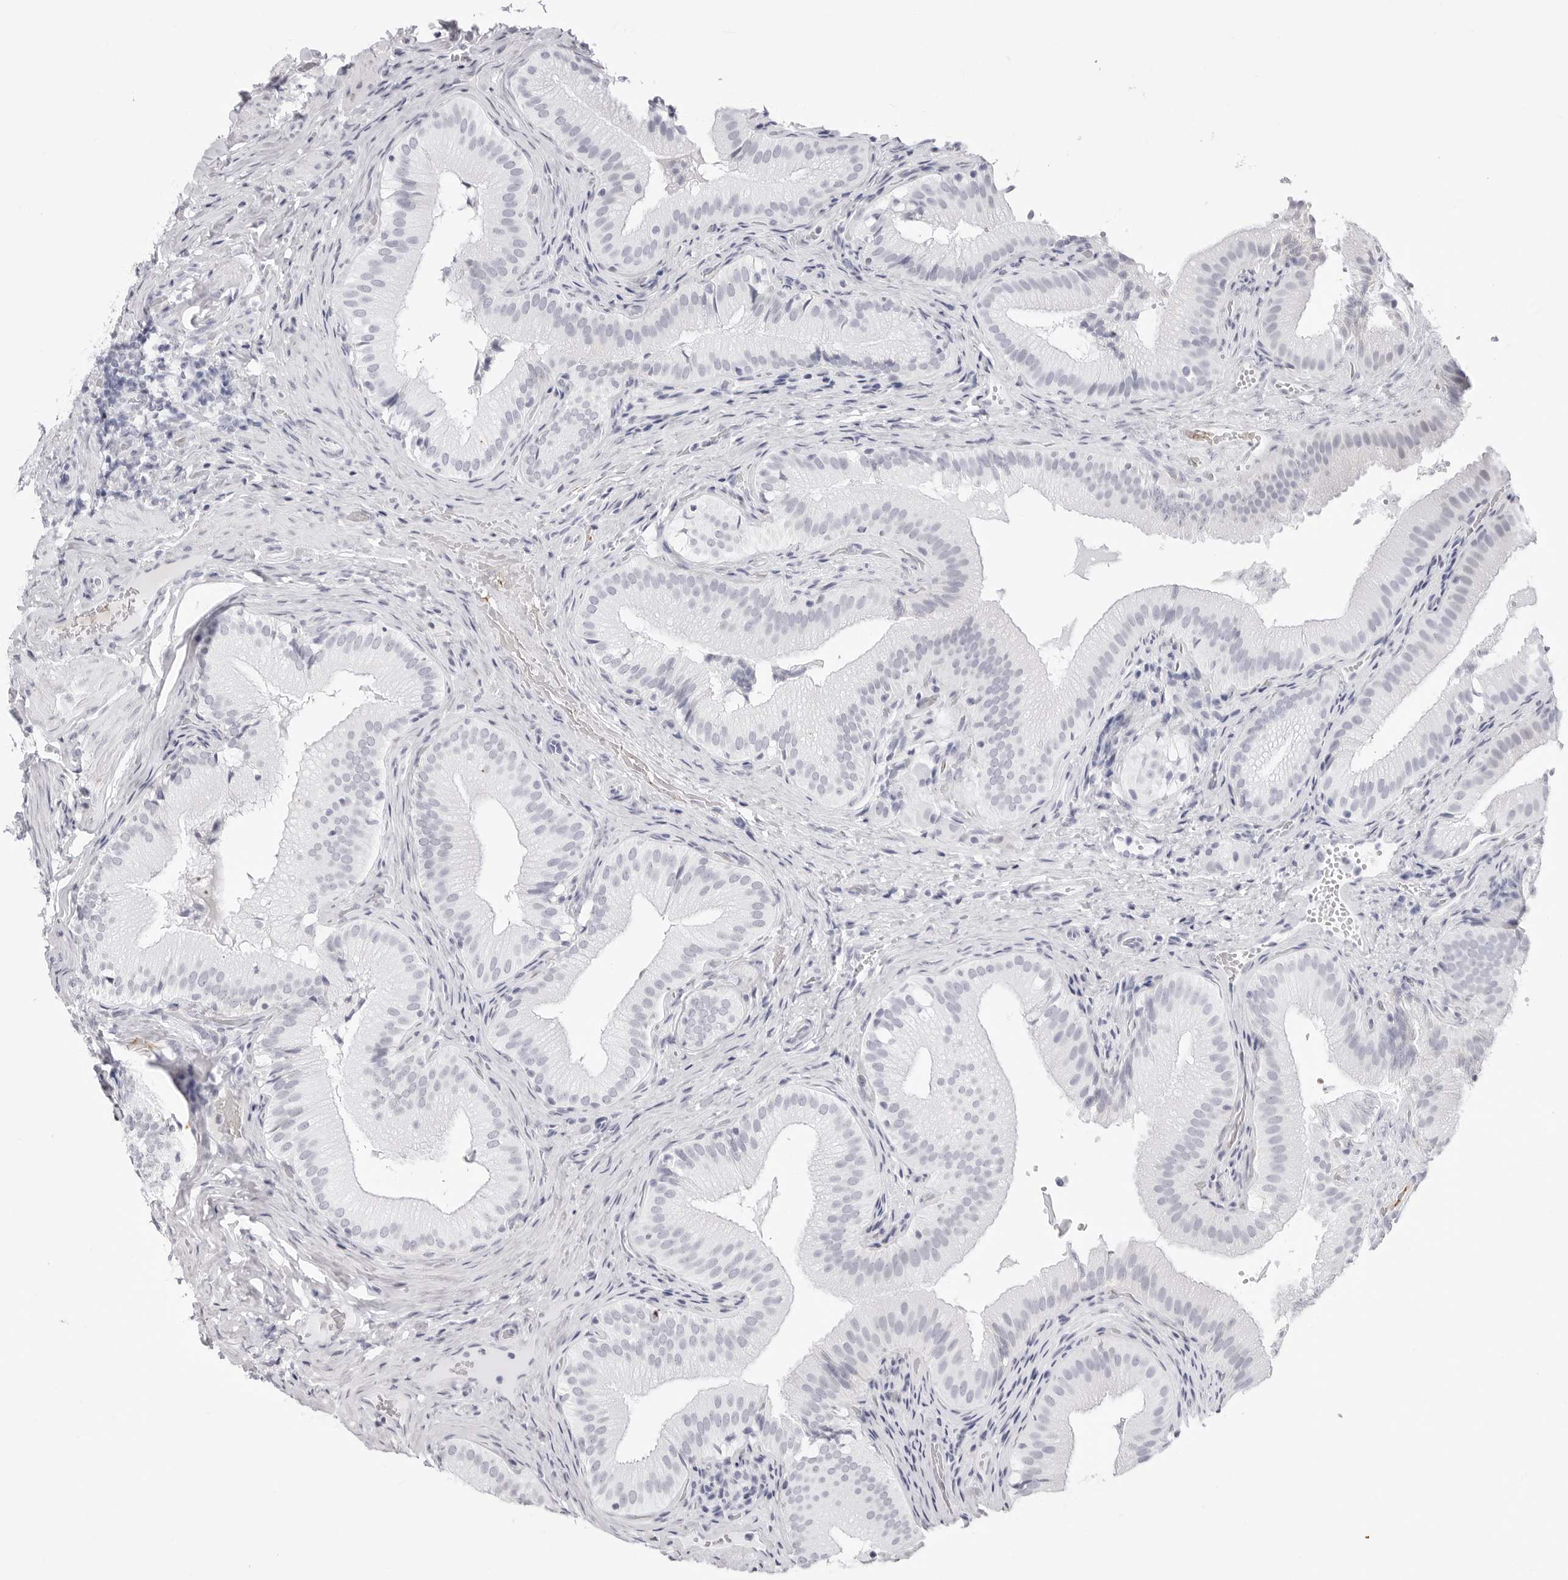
{"staining": {"intensity": "negative", "quantity": "none", "location": "none"}, "tissue": "gallbladder", "cell_type": "Glandular cells", "image_type": "normal", "snomed": [{"axis": "morphology", "description": "Normal tissue, NOS"}, {"axis": "topography", "description": "Gallbladder"}], "caption": "High power microscopy image of an IHC histopathology image of unremarkable gallbladder, revealing no significant expression in glandular cells.", "gene": "TSSK1B", "patient": {"sex": "female", "age": 30}}